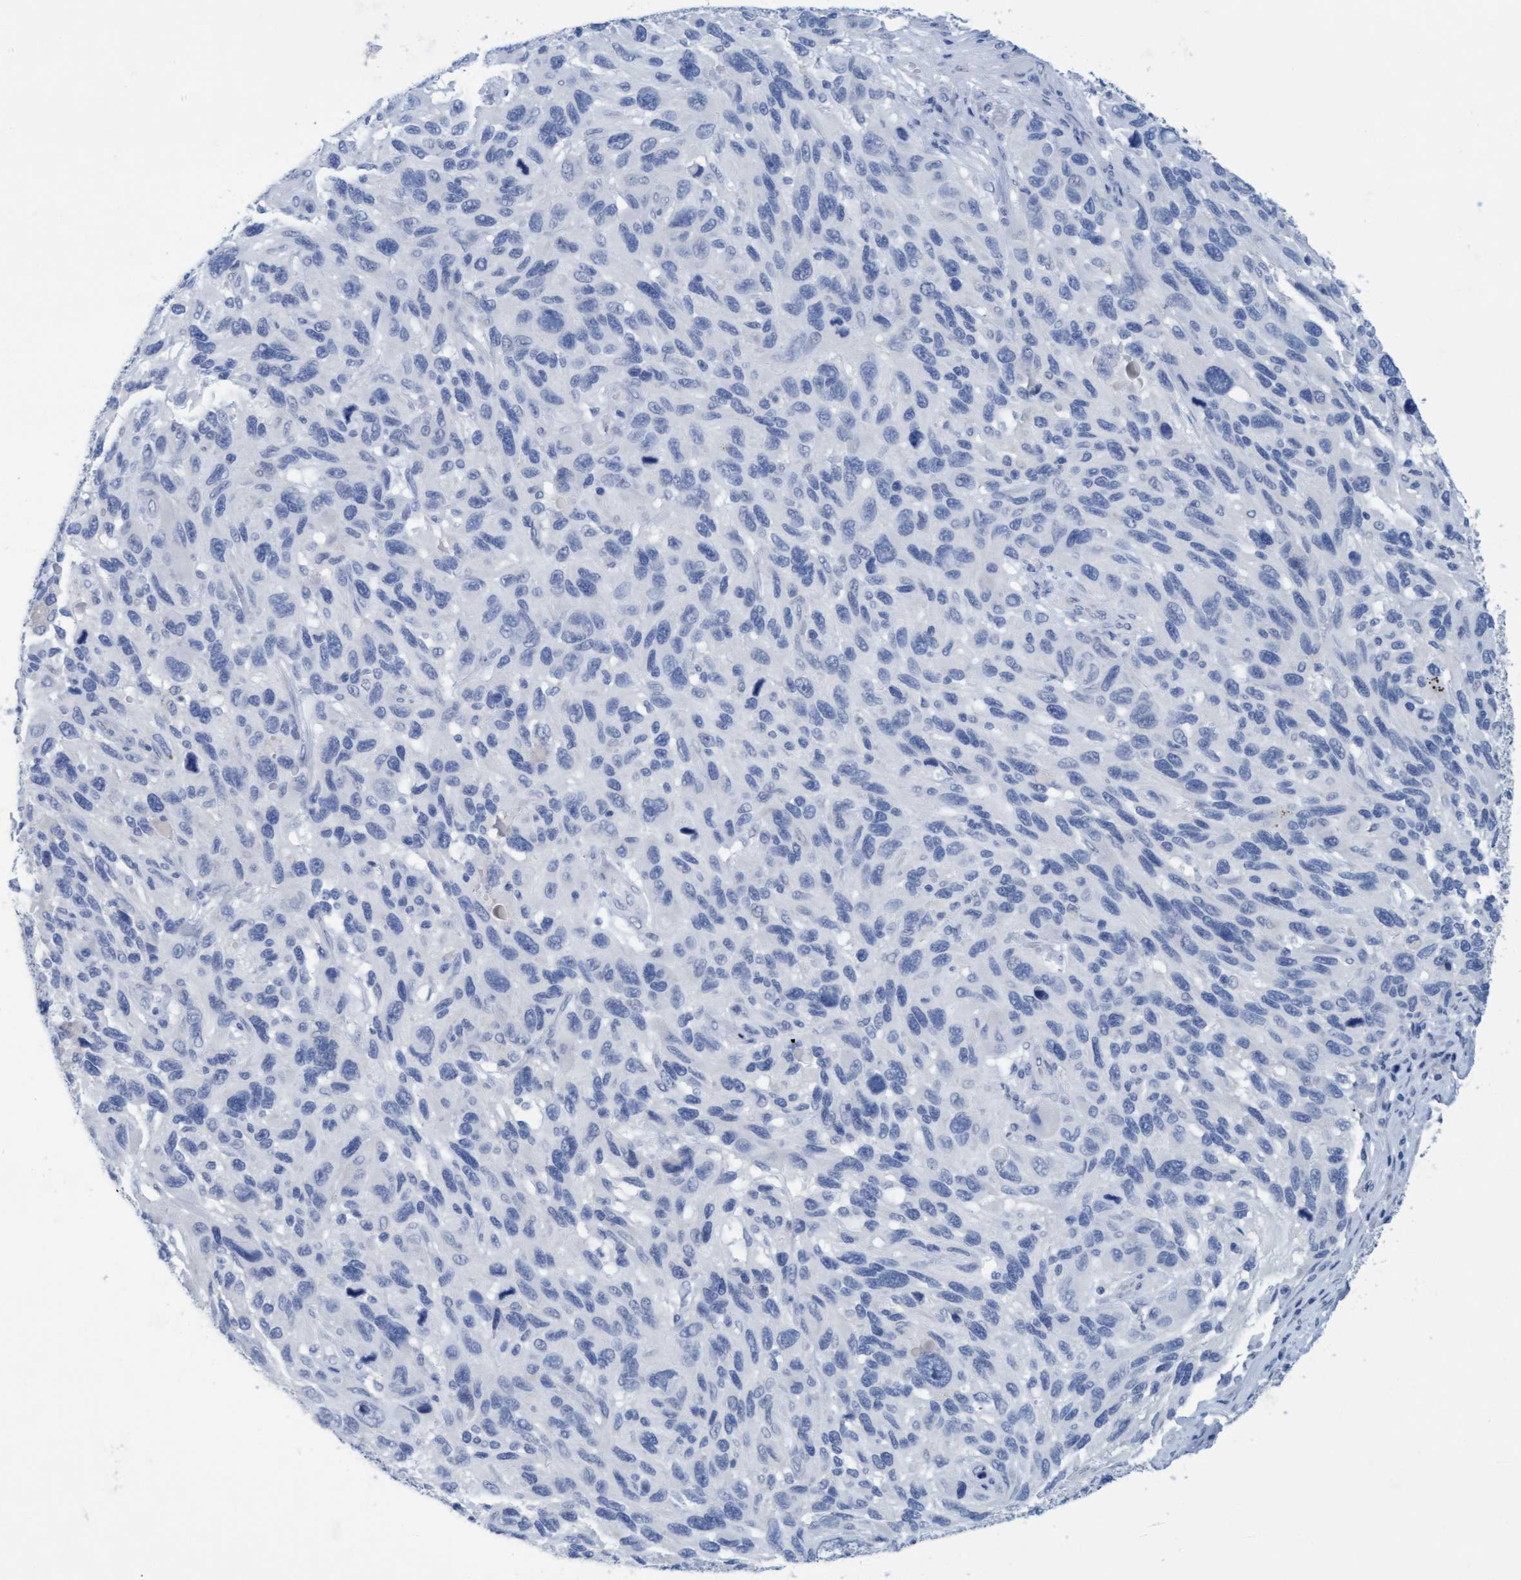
{"staining": {"intensity": "negative", "quantity": "none", "location": "none"}, "tissue": "melanoma", "cell_type": "Tumor cells", "image_type": "cancer", "snomed": [{"axis": "morphology", "description": "Malignant melanoma, NOS"}, {"axis": "topography", "description": "Skin"}], "caption": "Tumor cells show no significant positivity in malignant melanoma.", "gene": "SSTR3", "patient": {"sex": "male", "age": 53}}